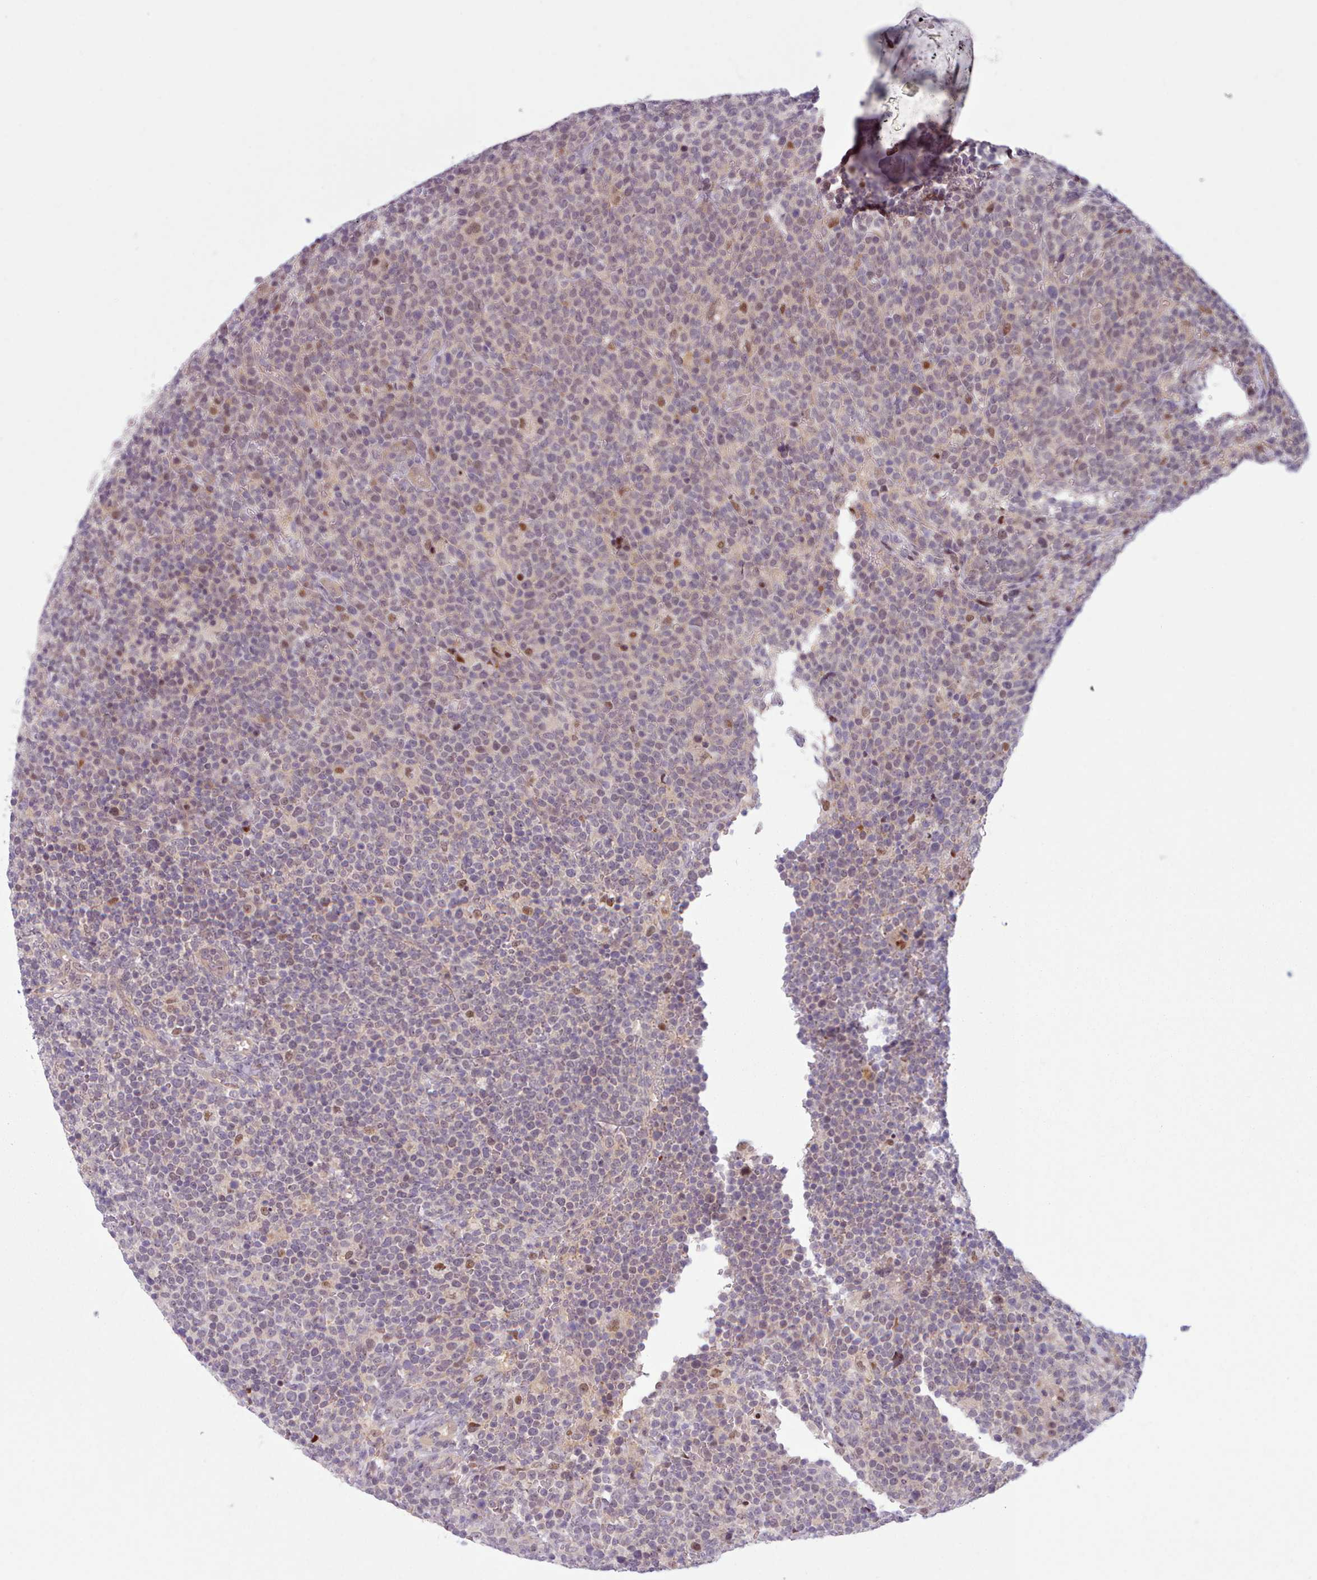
{"staining": {"intensity": "negative", "quantity": "none", "location": "none"}, "tissue": "lymphoma", "cell_type": "Tumor cells", "image_type": "cancer", "snomed": [{"axis": "morphology", "description": "Malignant lymphoma, non-Hodgkin's type, High grade"}, {"axis": "topography", "description": "Lymph node"}], "caption": "Immunohistochemical staining of lymphoma shows no significant expression in tumor cells.", "gene": "KBTBD7", "patient": {"sex": "male", "age": 61}}